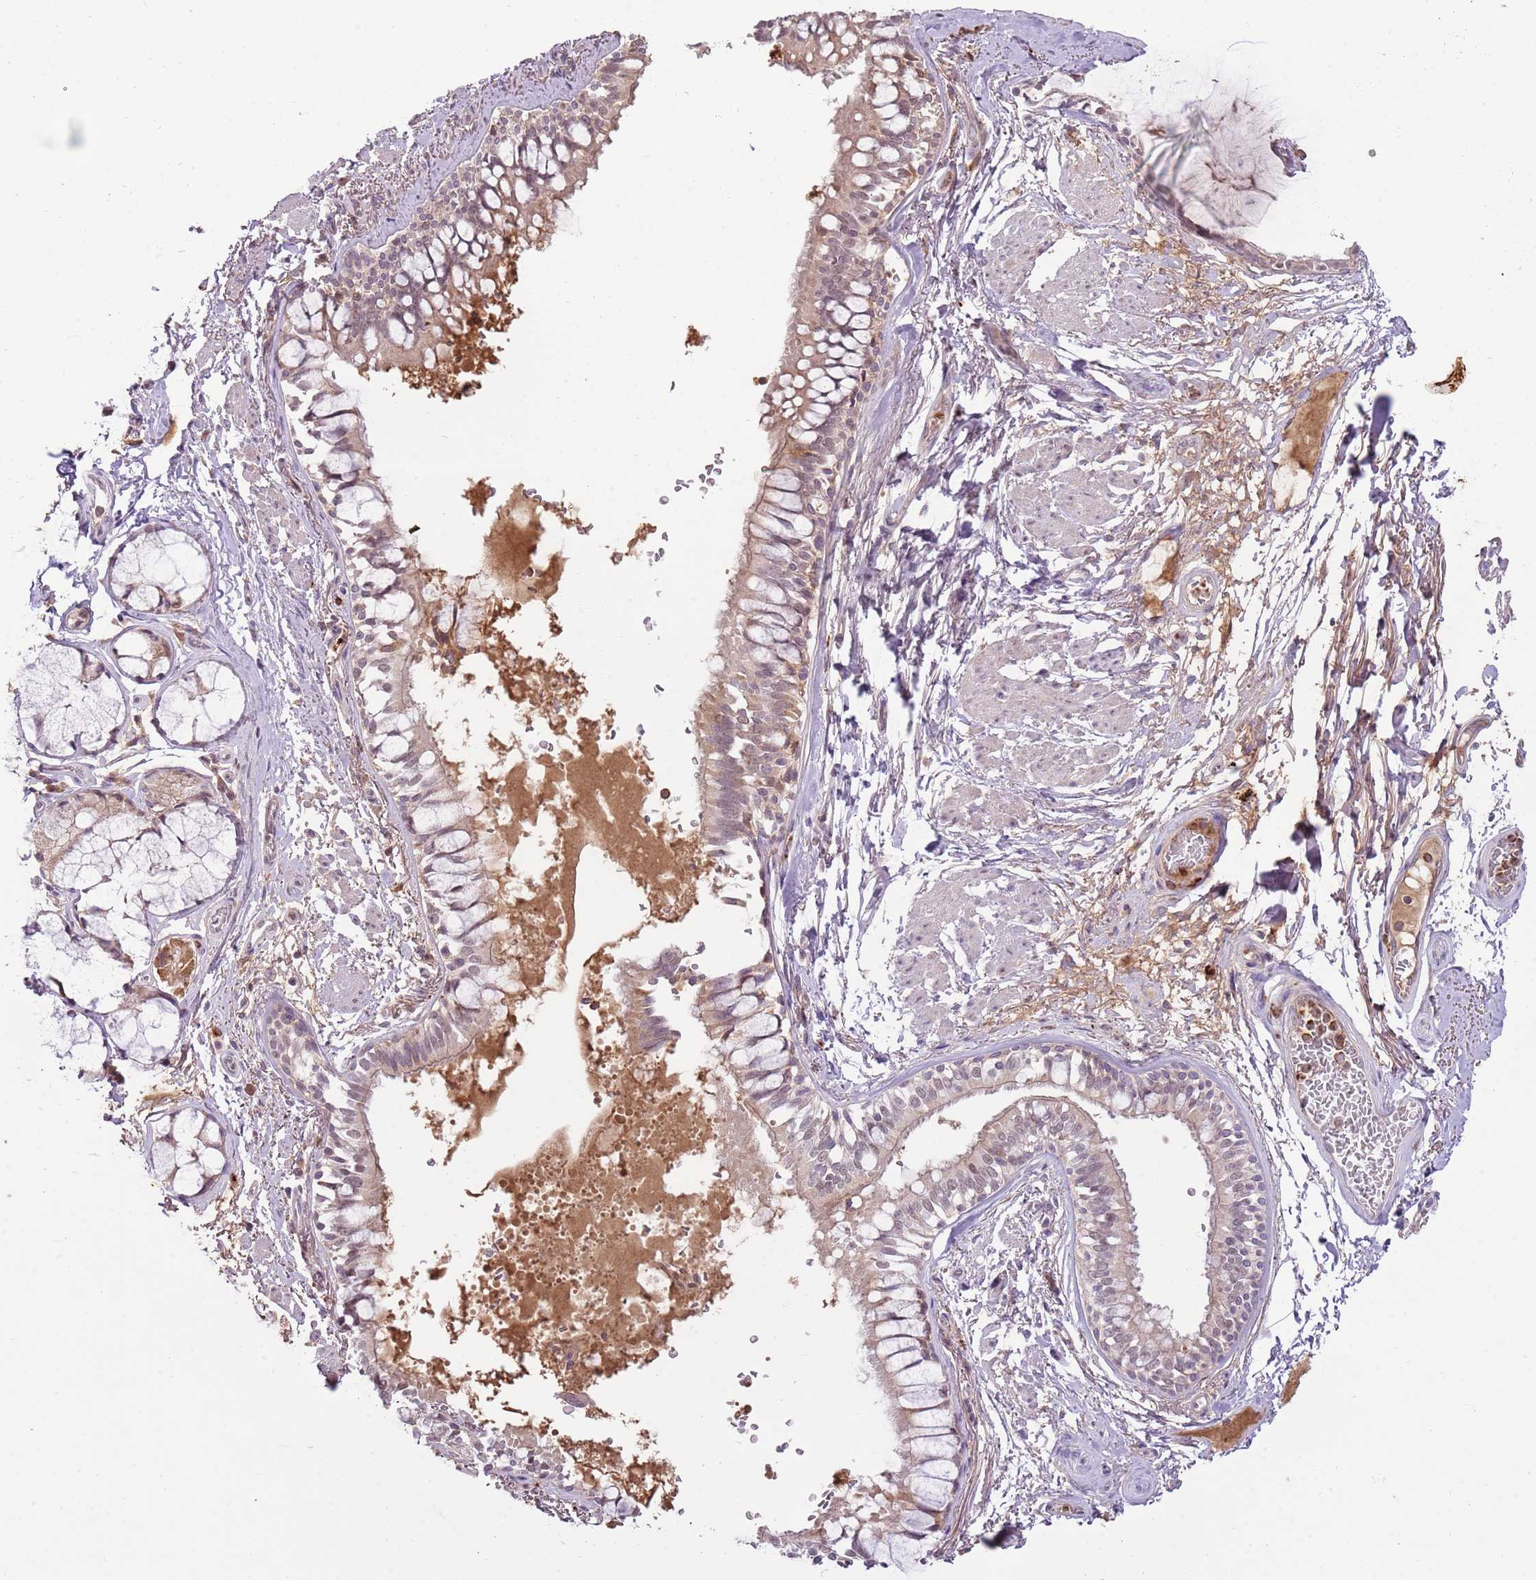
{"staining": {"intensity": "moderate", "quantity": "25%-75%", "location": "cytoplasmic/membranous,nuclear"}, "tissue": "bronchus", "cell_type": "Respiratory epithelial cells", "image_type": "normal", "snomed": [{"axis": "morphology", "description": "Normal tissue, NOS"}, {"axis": "topography", "description": "Bronchus"}], "caption": "High-power microscopy captured an immunohistochemistry (IHC) histopathology image of benign bronchus, revealing moderate cytoplasmic/membranous,nuclear staining in approximately 25%-75% of respiratory epithelial cells.", "gene": "NBPF4", "patient": {"sex": "male", "age": 70}}